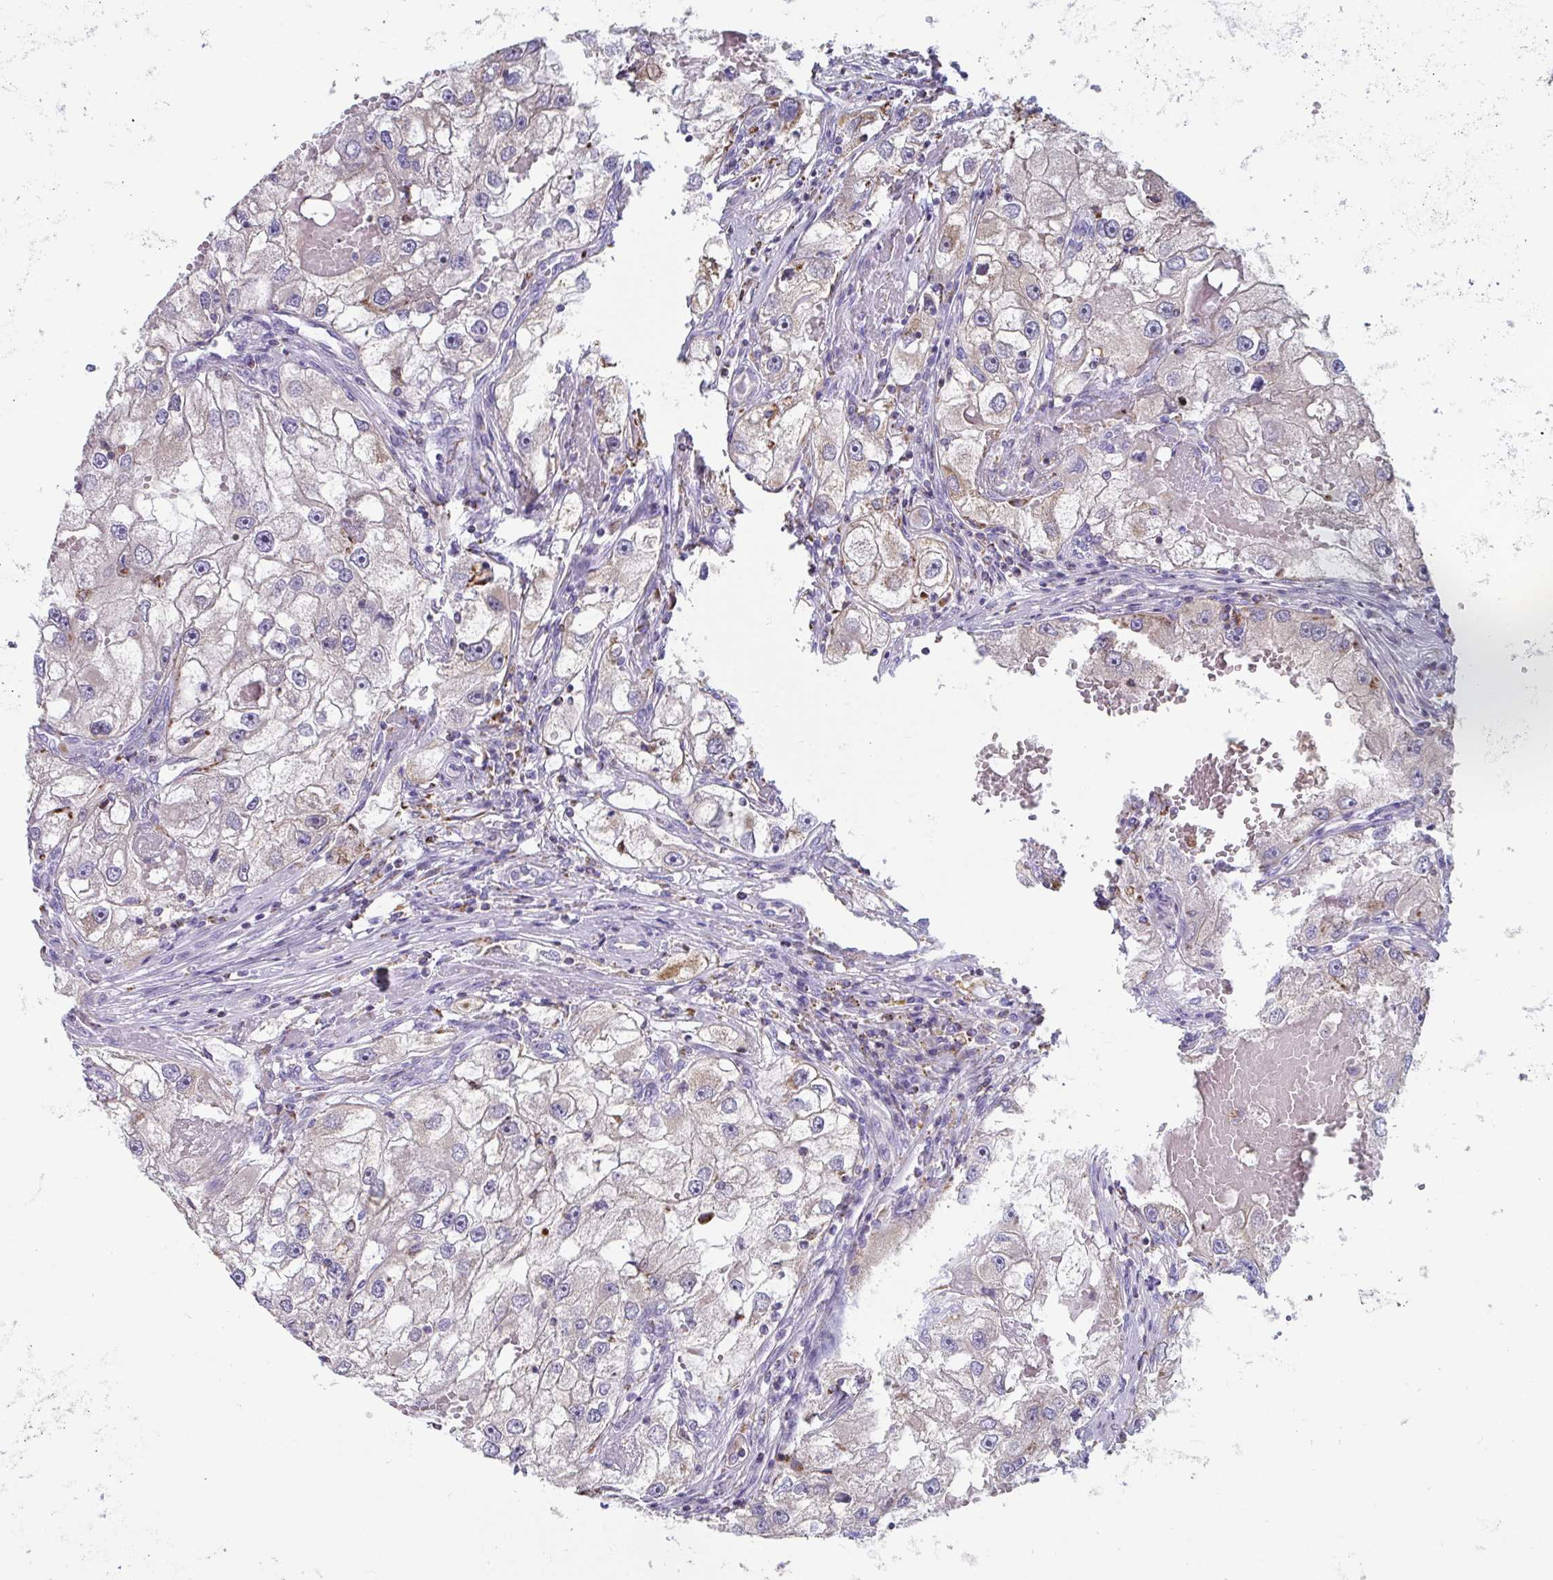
{"staining": {"intensity": "weak", "quantity": "25%-75%", "location": "cytoplasmic/membranous"}, "tissue": "renal cancer", "cell_type": "Tumor cells", "image_type": "cancer", "snomed": [{"axis": "morphology", "description": "Adenocarcinoma, NOS"}, {"axis": "topography", "description": "Kidney"}], "caption": "A high-resolution micrograph shows IHC staining of renal adenocarcinoma, which demonstrates weak cytoplasmic/membranous positivity in about 25%-75% of tumor cells.", "gene": "MGAM2", "patient": {"sex": "male", "age": 63}}